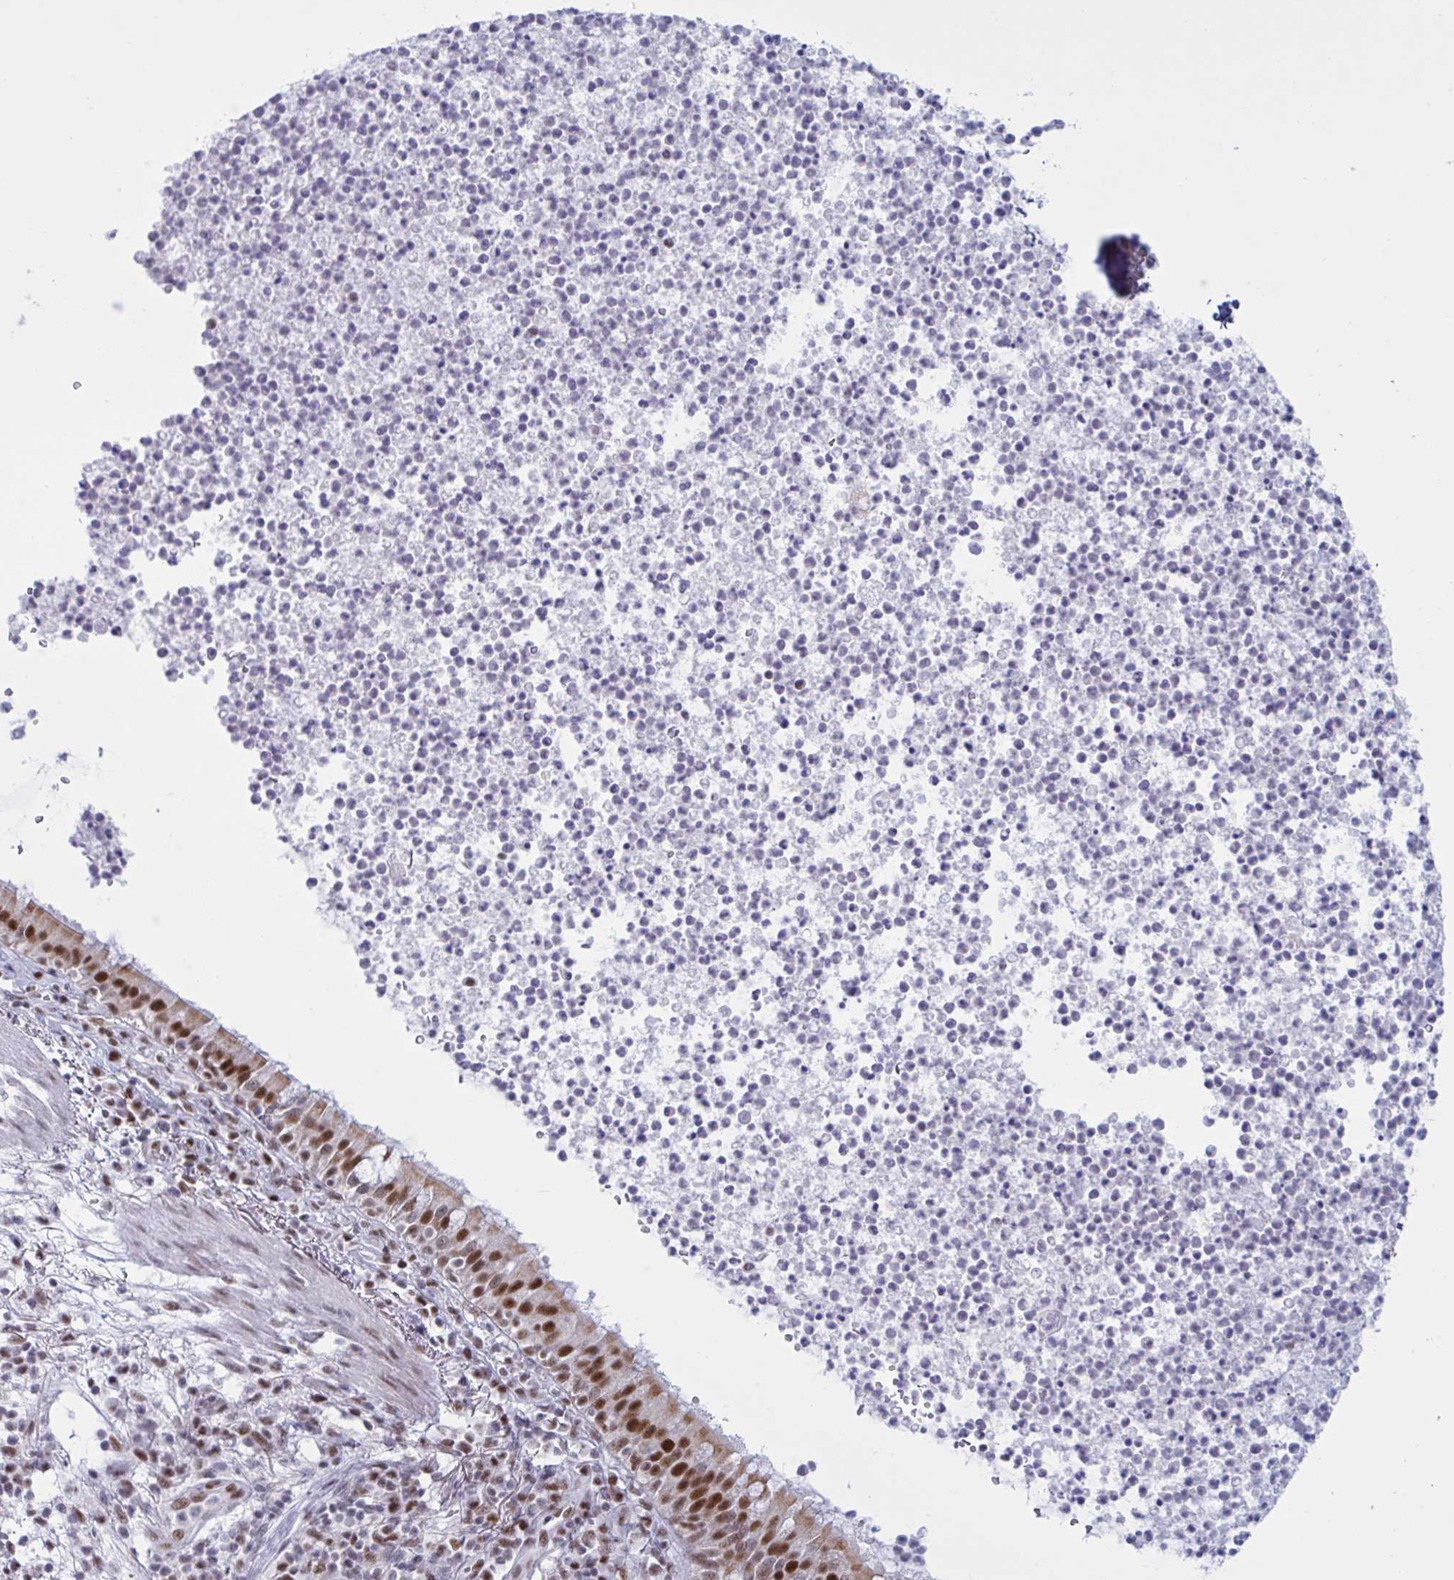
{"staining": {"intensity": "strong", "quantity": ">75%", "location": "nuclear"}, "tissue": "bronchus", "cell_type": "Respiratory epithelial cells", "image_type": "normal", "snomed": [{"axis": "morphology", "description": "Normal tissue, NOS"}, {"axis": "topography", "description": "Cartilage tissue"}, {"axis": "topography", "description": "Bronchus"}], "caption": "Respiratory epithelial cells display high levels of strong nuclear positivity in about >75% of cells in normal human bronchus. The staining was performed using DAB, with brown indicating positive protein expression. Nuclei are stained blue with hematoxylin.", "gene": "PPP1R10", "patient": {"sex": "male", "age": 56}}